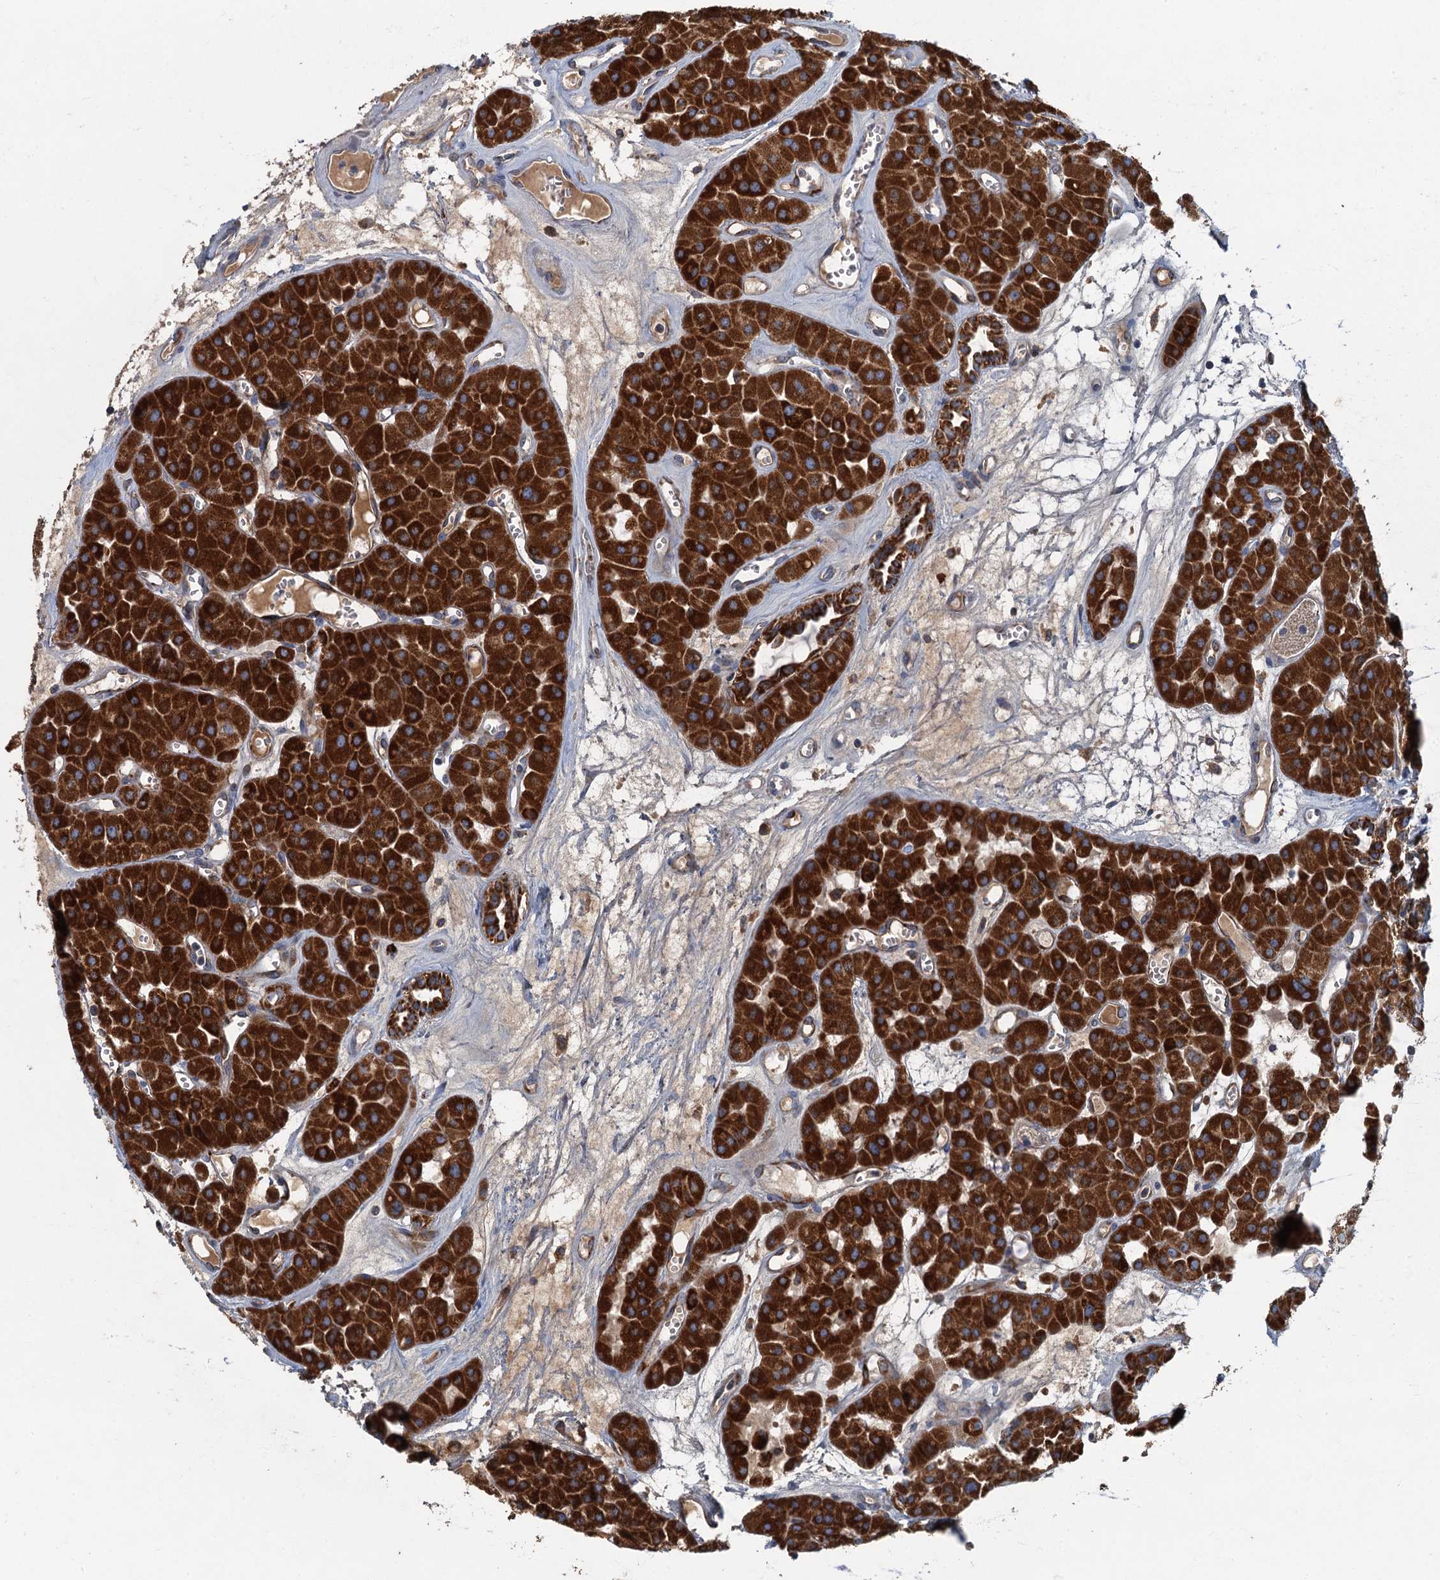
{"staining": {"intensity": "strong", "quantity": ">75%", "location": "cytoplasmic/membranous"}, "tissue": "renal cancer", "cell_type": "Tumor cells", "image_type": "cancer", "snomed": [{"axis": "morphology", "description": "Carcinoma, NOS"}, {"axis": "topography", "description": "Kidney"}], "caption": "Renal cancer was stained to show a protein in brown. There is high levels of strong cytoplasmic/membranous expression in about >75% of tumor cells.", "gene": "SPDYC", "patient": {"sex": "female", "age": 75}}